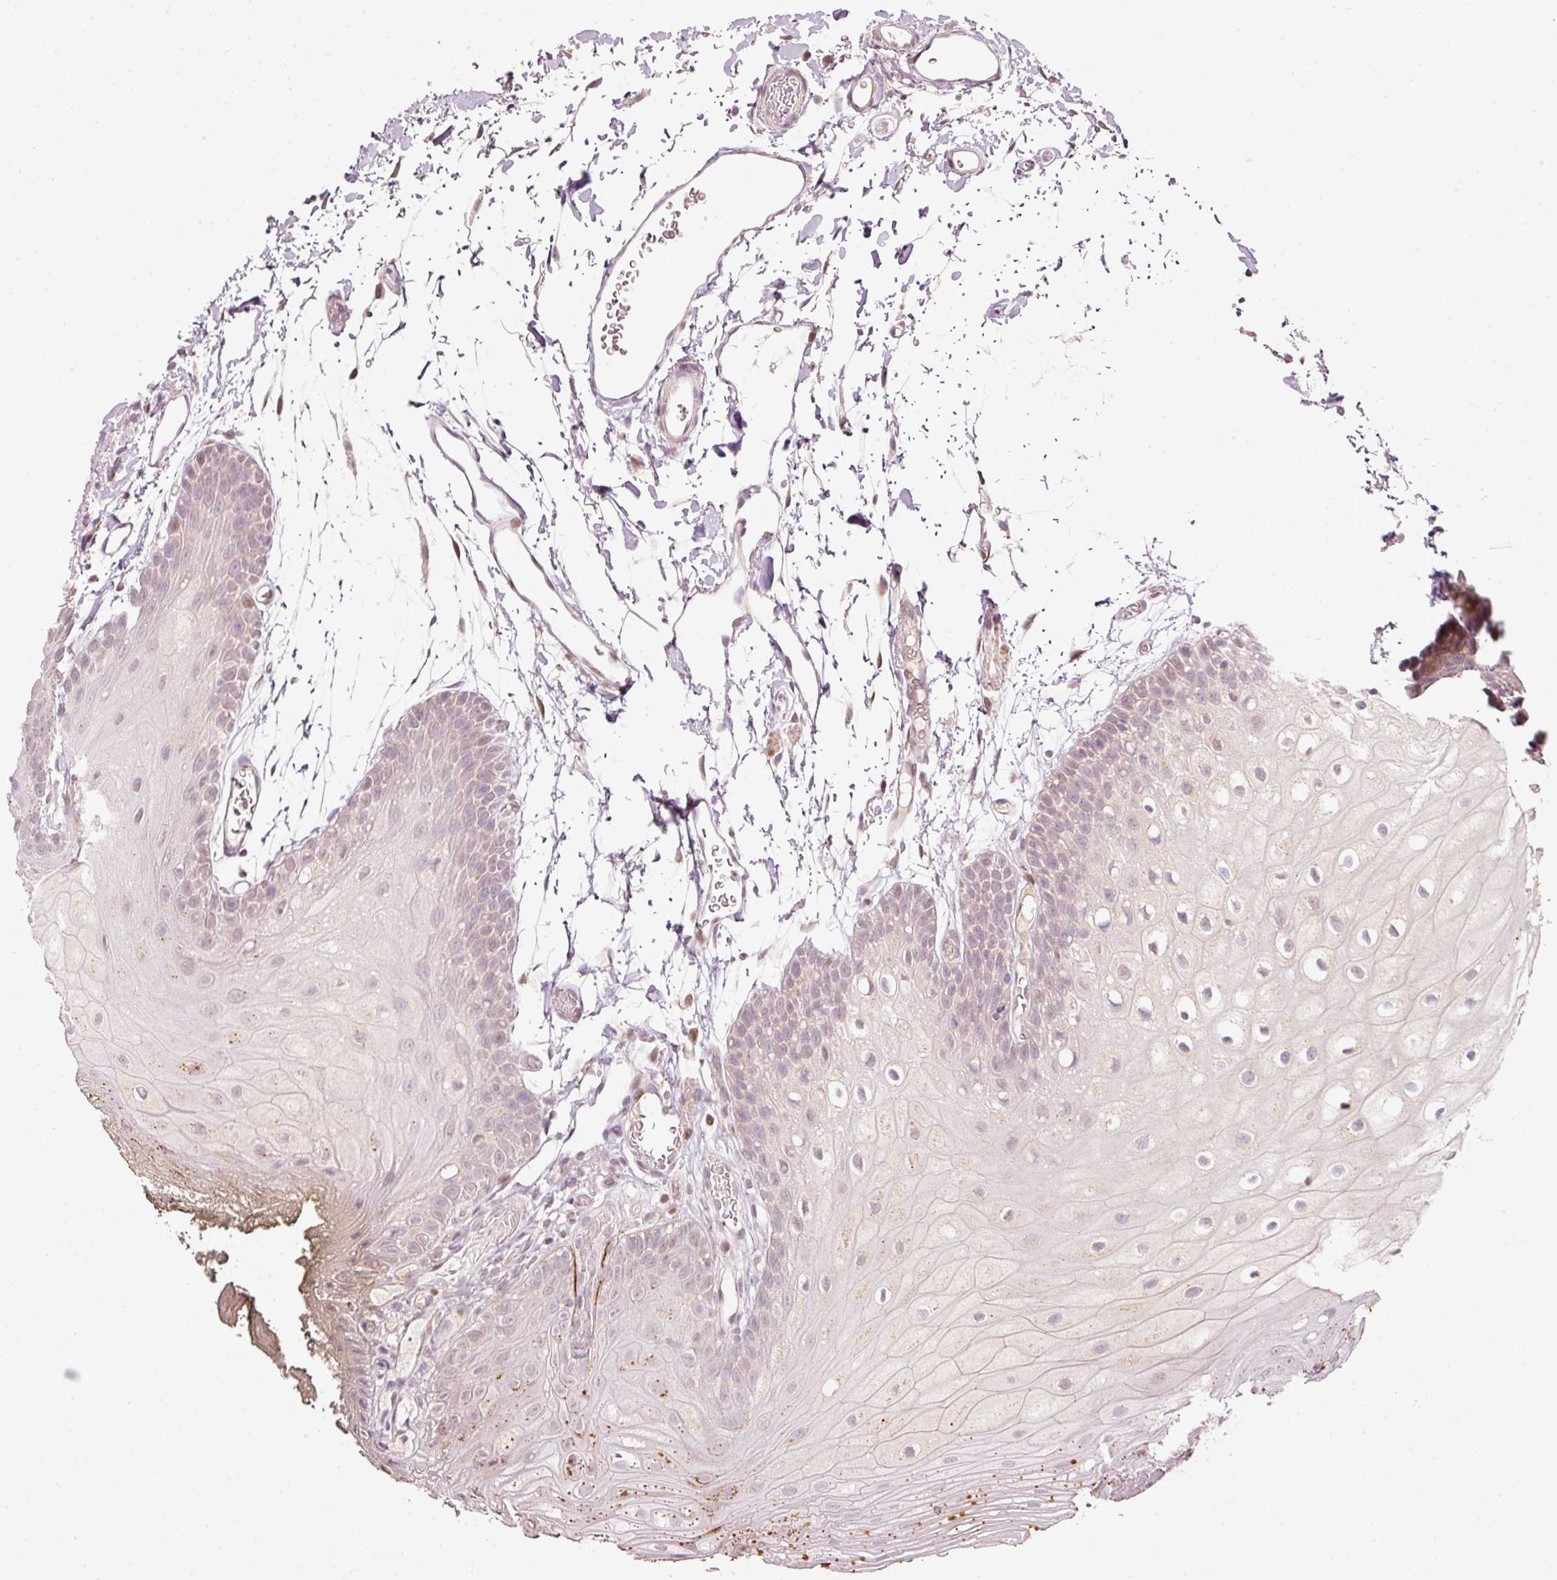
{"staining": {"intensity": "negative", "quantity": "none", "location": "none"}, "tissue": "oral mucosa", "cell_type": "Squamous epithelial cells", "image_type": "normal", "snomed": [{"axis": "morphology", "description": "Normal tissue, NOS"}, {"axis": "morphology", "description": "Squamous cell carcinoma, NOS"}, {"axis": "topography", "description": "Oral tissue"}, {"axis": "topography", "description": "Head-Neck"}], "caption": "Human oral mucosa stained for a protein using IHC shows no positivity in squamous epithelial cells.", "gene": "TOB2", "patient": {"sex": "female", "age": 81}}